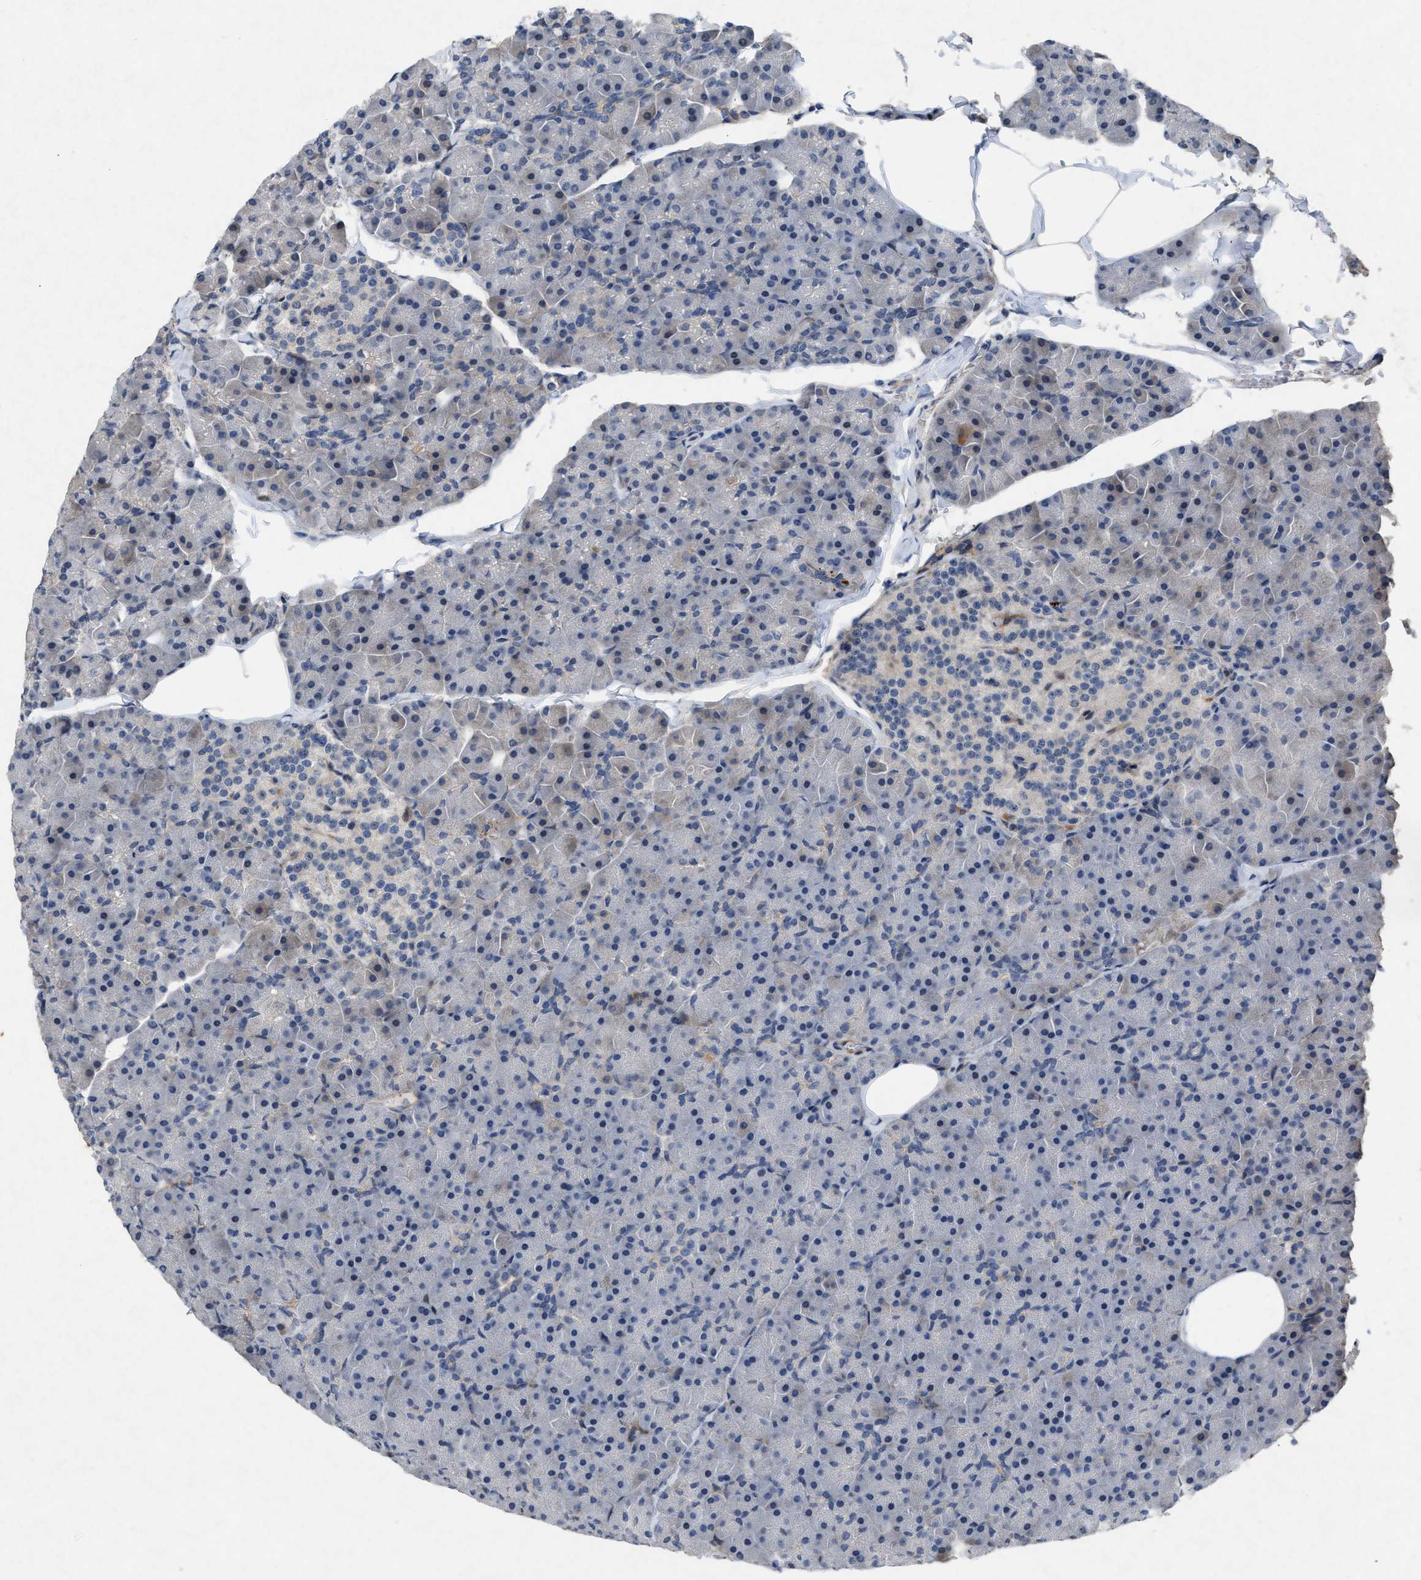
{"staining": {"intensity": "negative", "quantity": "none", "location": "none"}, "tissue": "pancreas", "cell_type": "Exocrine glandular cells", "image_type": "normal", "snomed": [{"axis": "morphology", "description": "Normal tissue, NOS"}, {"axis": "topography", "description": "Pancreas"}], "caption": "A micrograph of human pancreas is negative for staining in exocrine glandular cells.", "gene": "PDGFRA", "patient": {"sex": "male", "age": 35}}